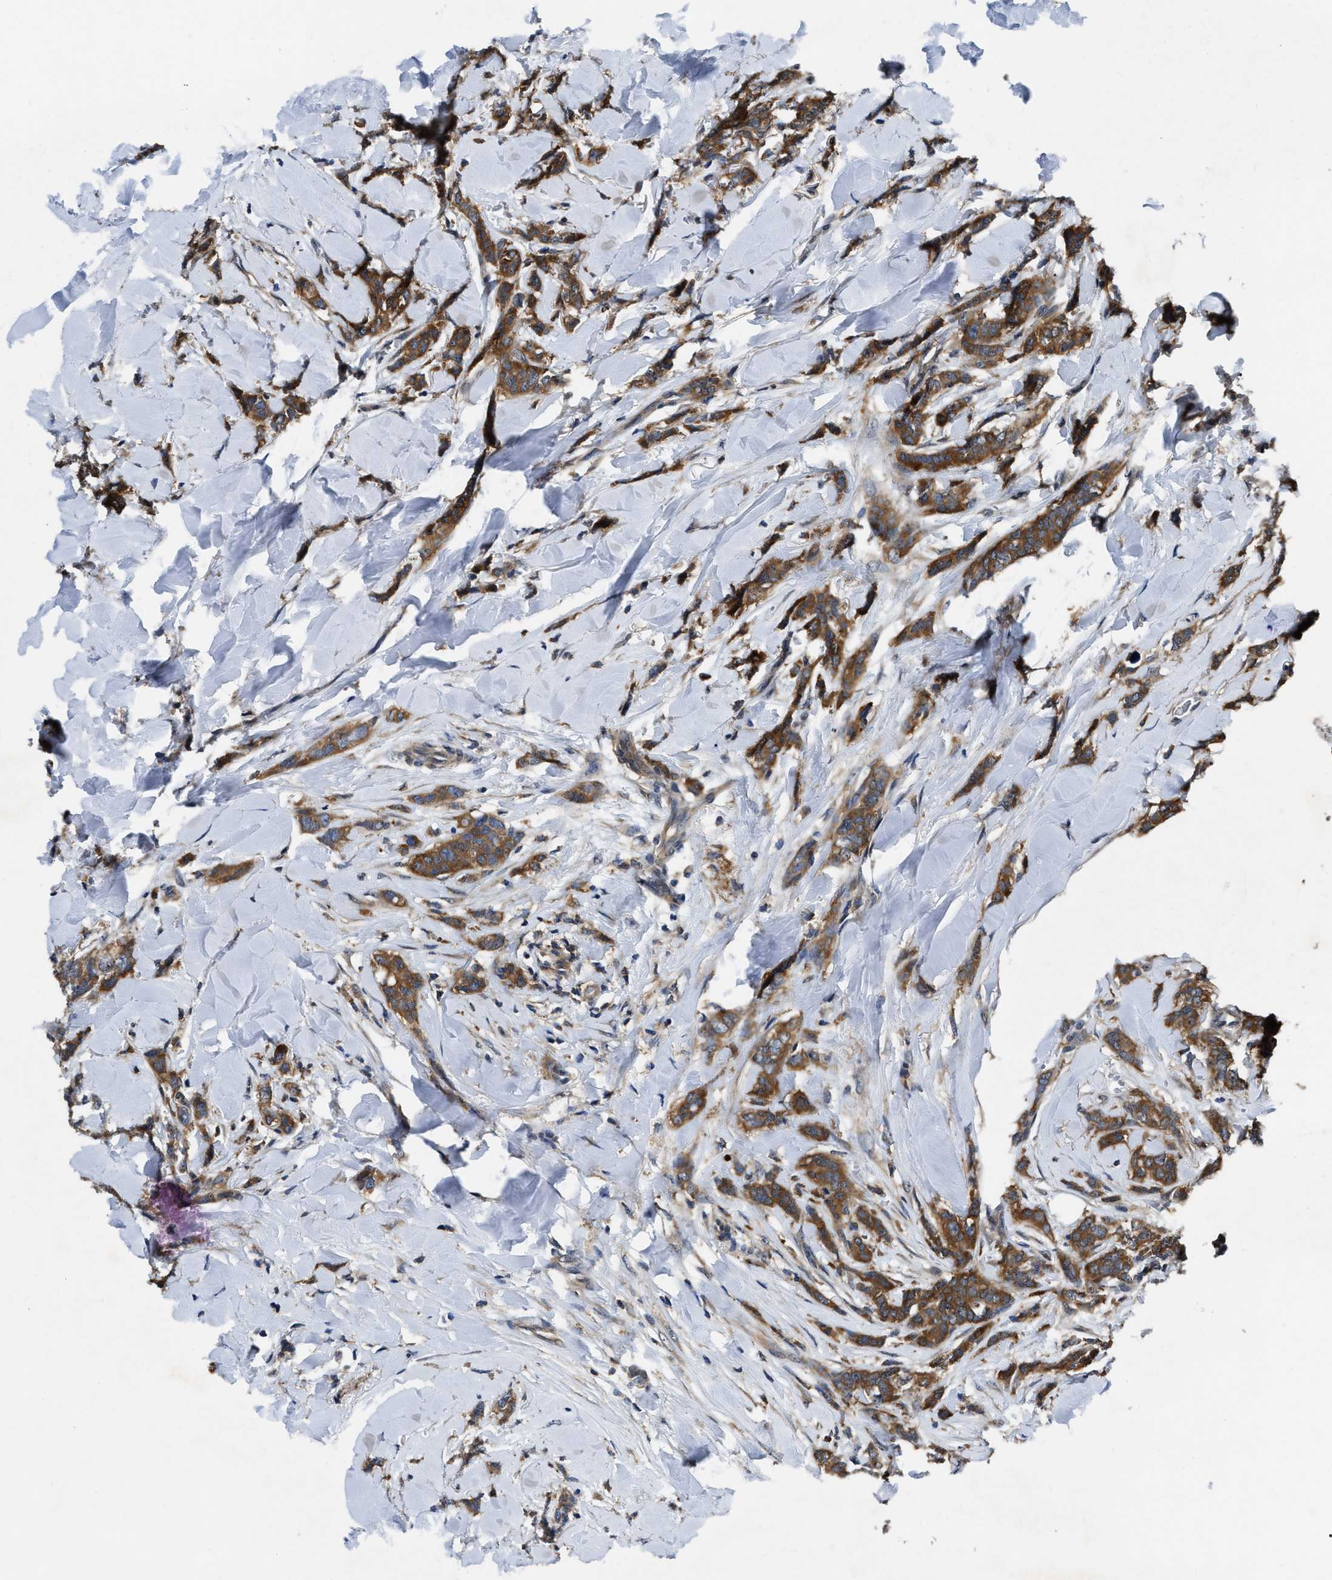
{"staining": {"intensity": "strong", "quantity": ">75%", "location": "cytoplasmic/membranous"}, "tissue": "breast cancer", "cell_type": "Tumor cells", "image_type": "cancer", "snomed": [{"axis": "morphology", "description": "Lobular carcinoma"}, {"axis": "topography", "description": "Skin"}, {"axis": "topography", "description": "Breast"}], "caption": "Immunohistochemical staining of lobular carcinoma (breast) displays strong cytoplasmic/membranous protein expression in about >75% of tumor cells.", "gene": "GET4", "patient": {"sex": "female", "age": 46}}